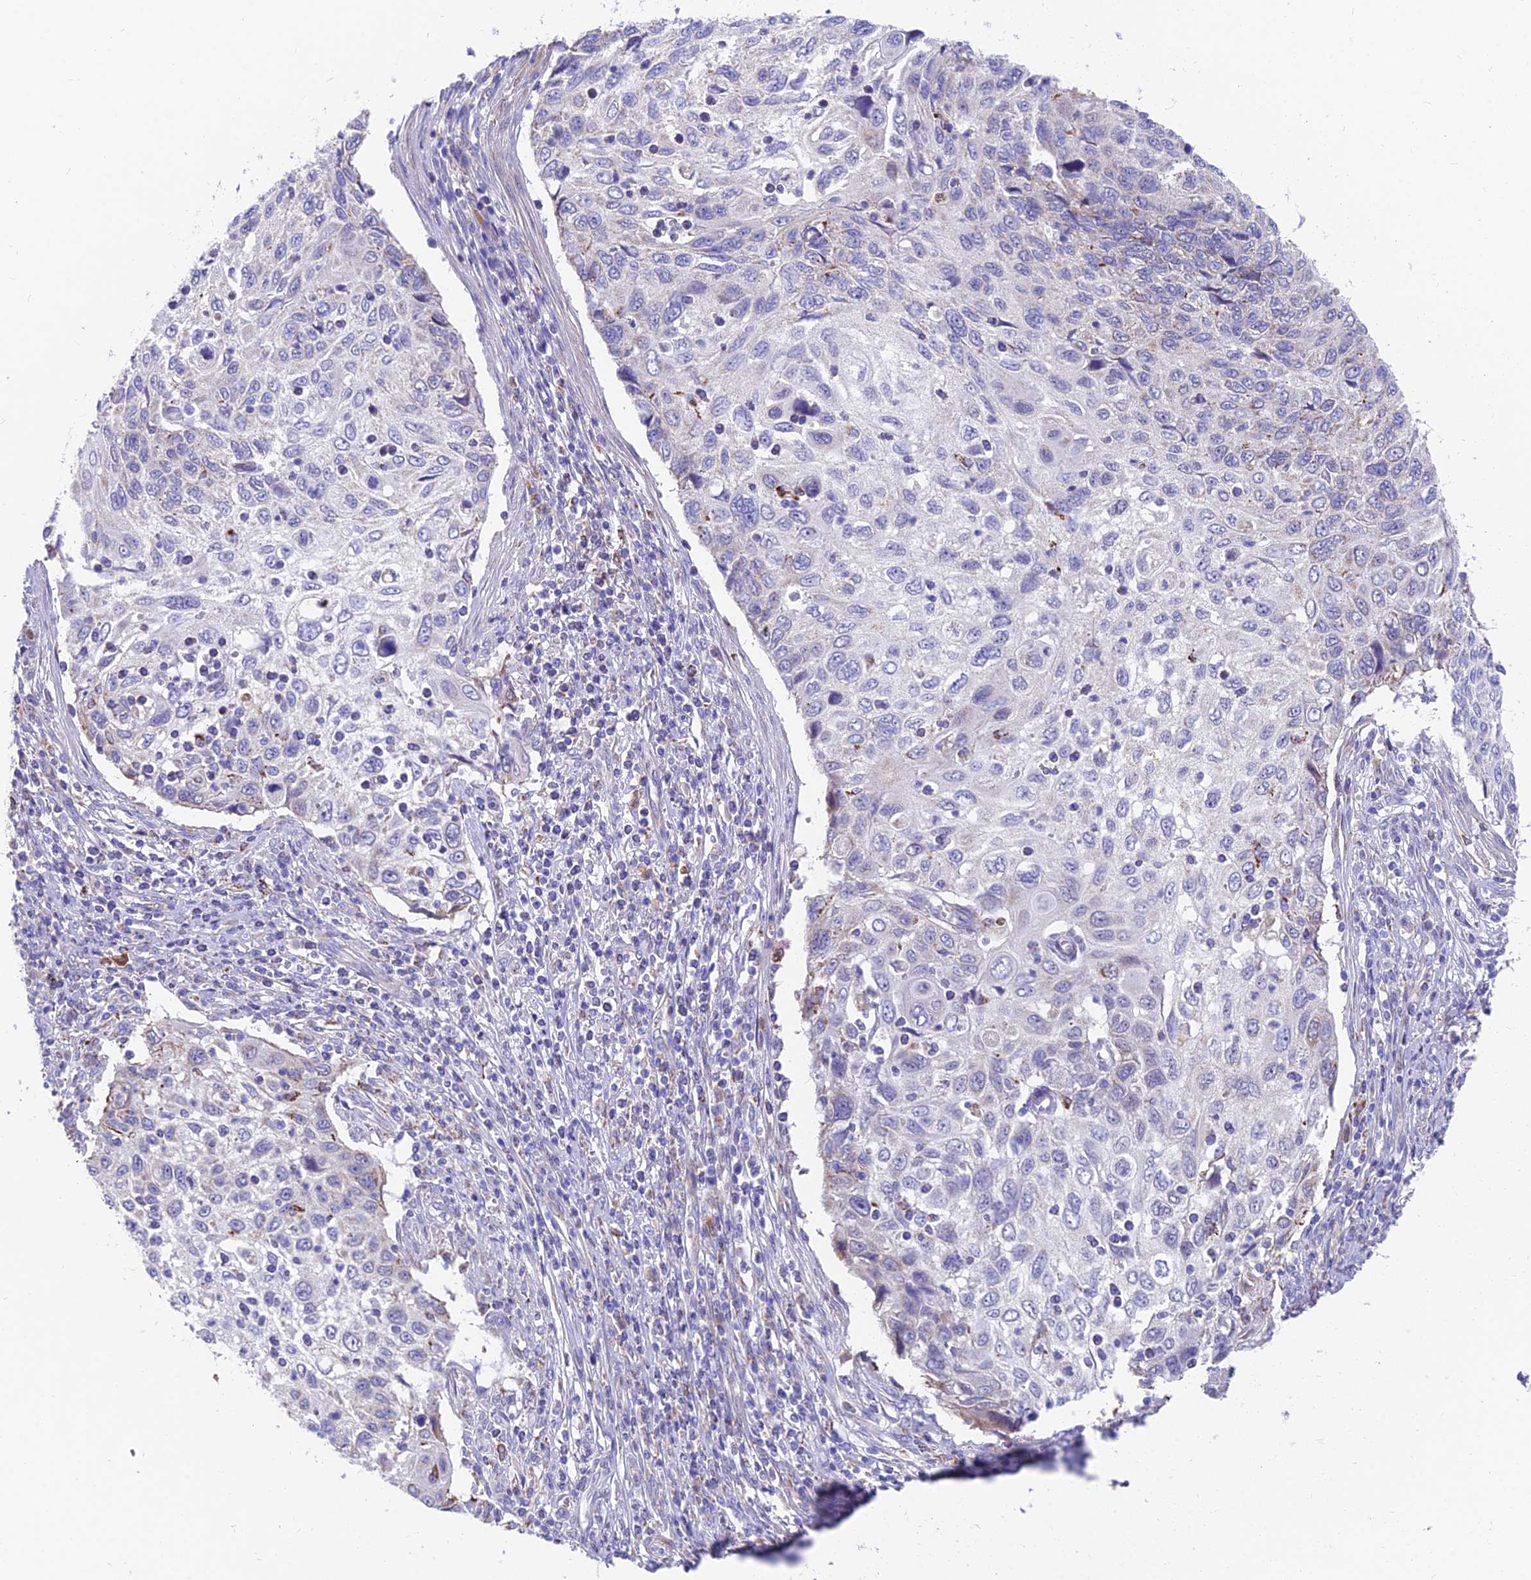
{"staining": {"intensity": "negative", "quantity": "none", "location": "none"}, "tissue": "cervical cancer", "cell_type": "Tumor cells", "image_type": "cancer", "snomed": [{"axis": "morphology", "description": "Squamous cell carcinoma, NOS"}, {"axis": "topography", "description": "Cervix"}], "caption": "Immunohistochemistry image of neoplastic tissue: human cervical cancer stained with DAB (3,3'-diaminobenzidine) demonstrates no significant protein positivity in tumor cells.", "gene": "TIGD6", "patient": {"sex": "female", "age": 70}}